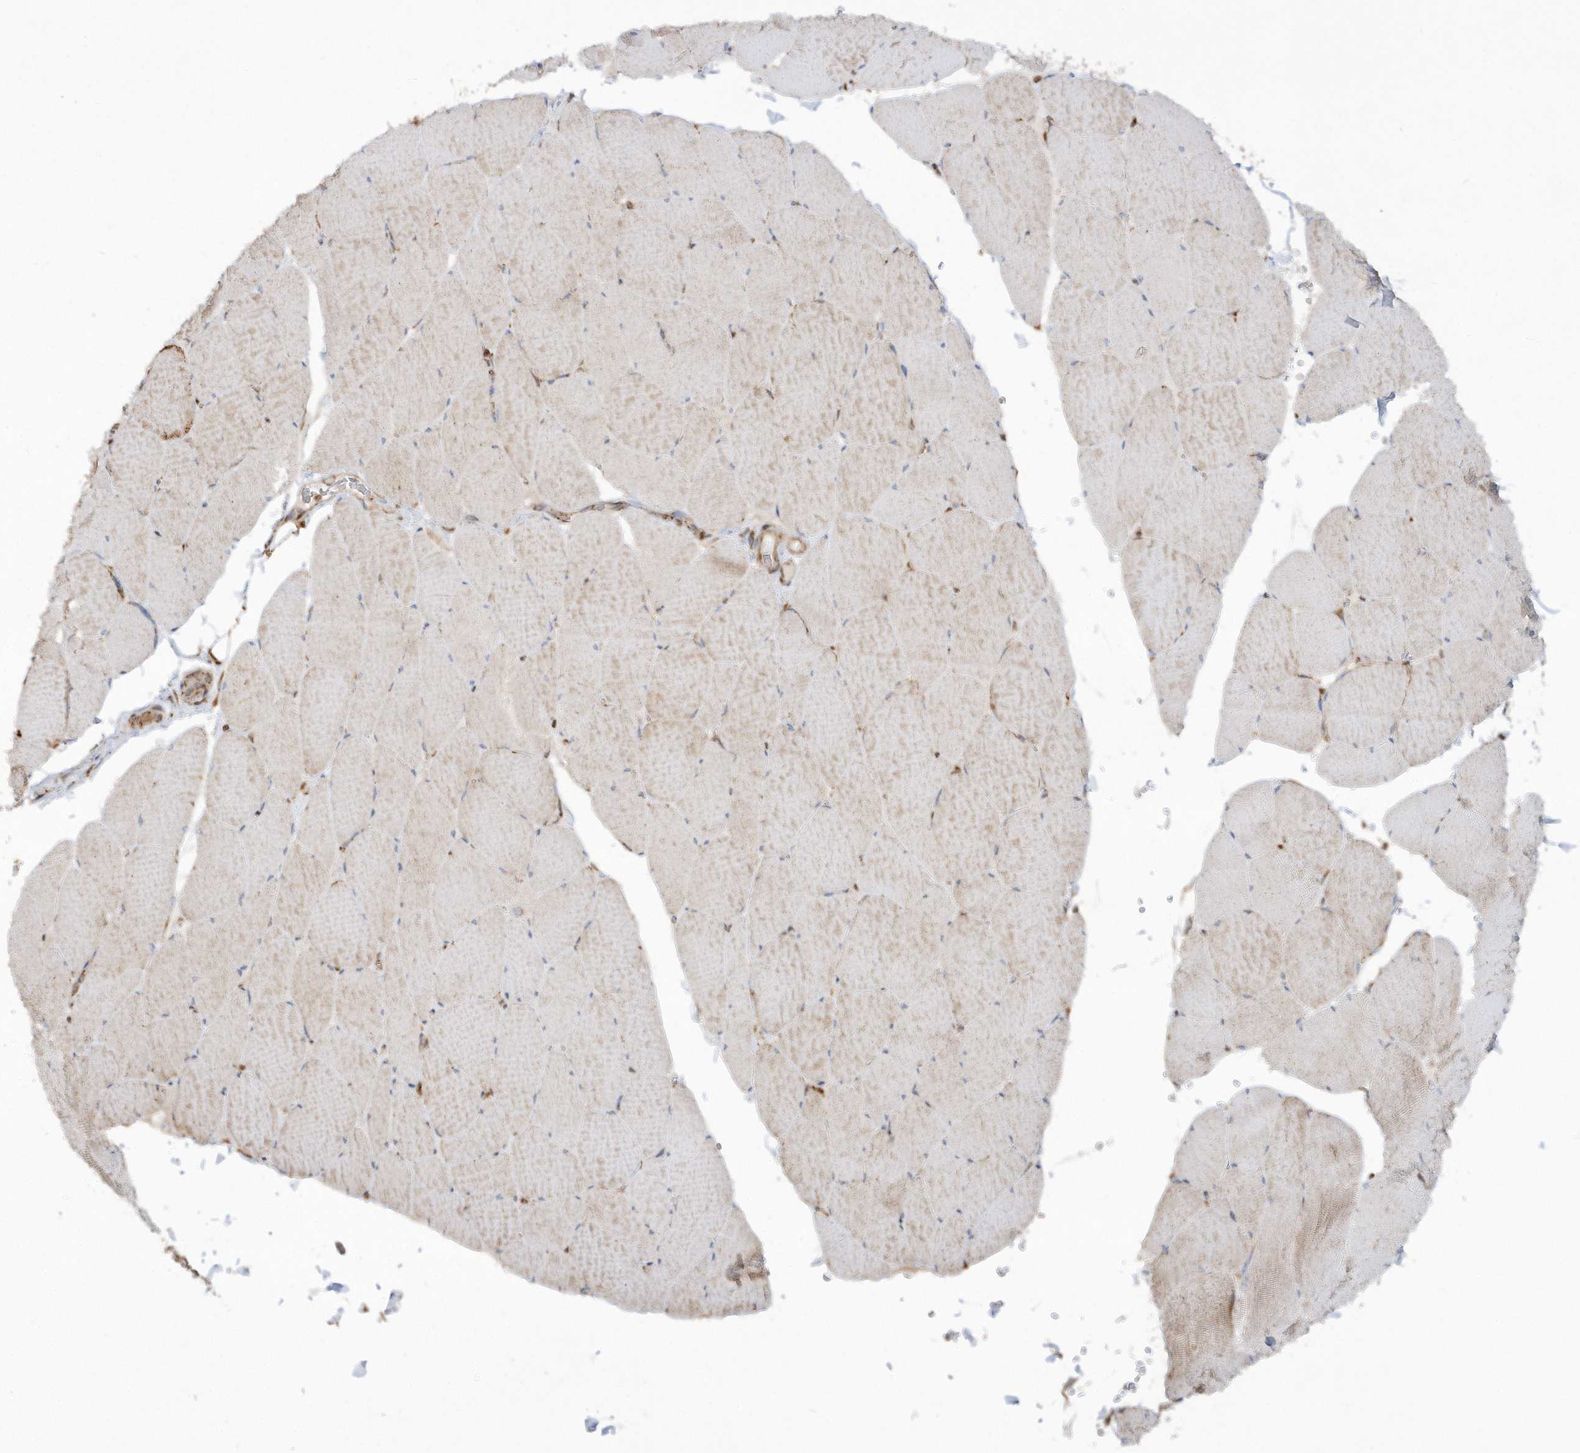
{"staining": {"intensity": "weak", "quantity": "<25%", "location": "cytoplasmic/membranous"}, "tissue": "skeletal muscle", "cell_type": "Myocytes", "image_type": "normal", "snomed": [{"axis": "morphology", "description": "Normal tissue, NOS"}, {"axis": "topography", "description": "Skeletal muscle"}, {"axis": "topography", "description": "Head-Neck"}], "caption": "A photomicrograph of skeletal muscle stained for a protein exhibits no brown staining in myocytes.", "gene": "SH3BP2", "patient": {"sex": "male", "age": 66}}